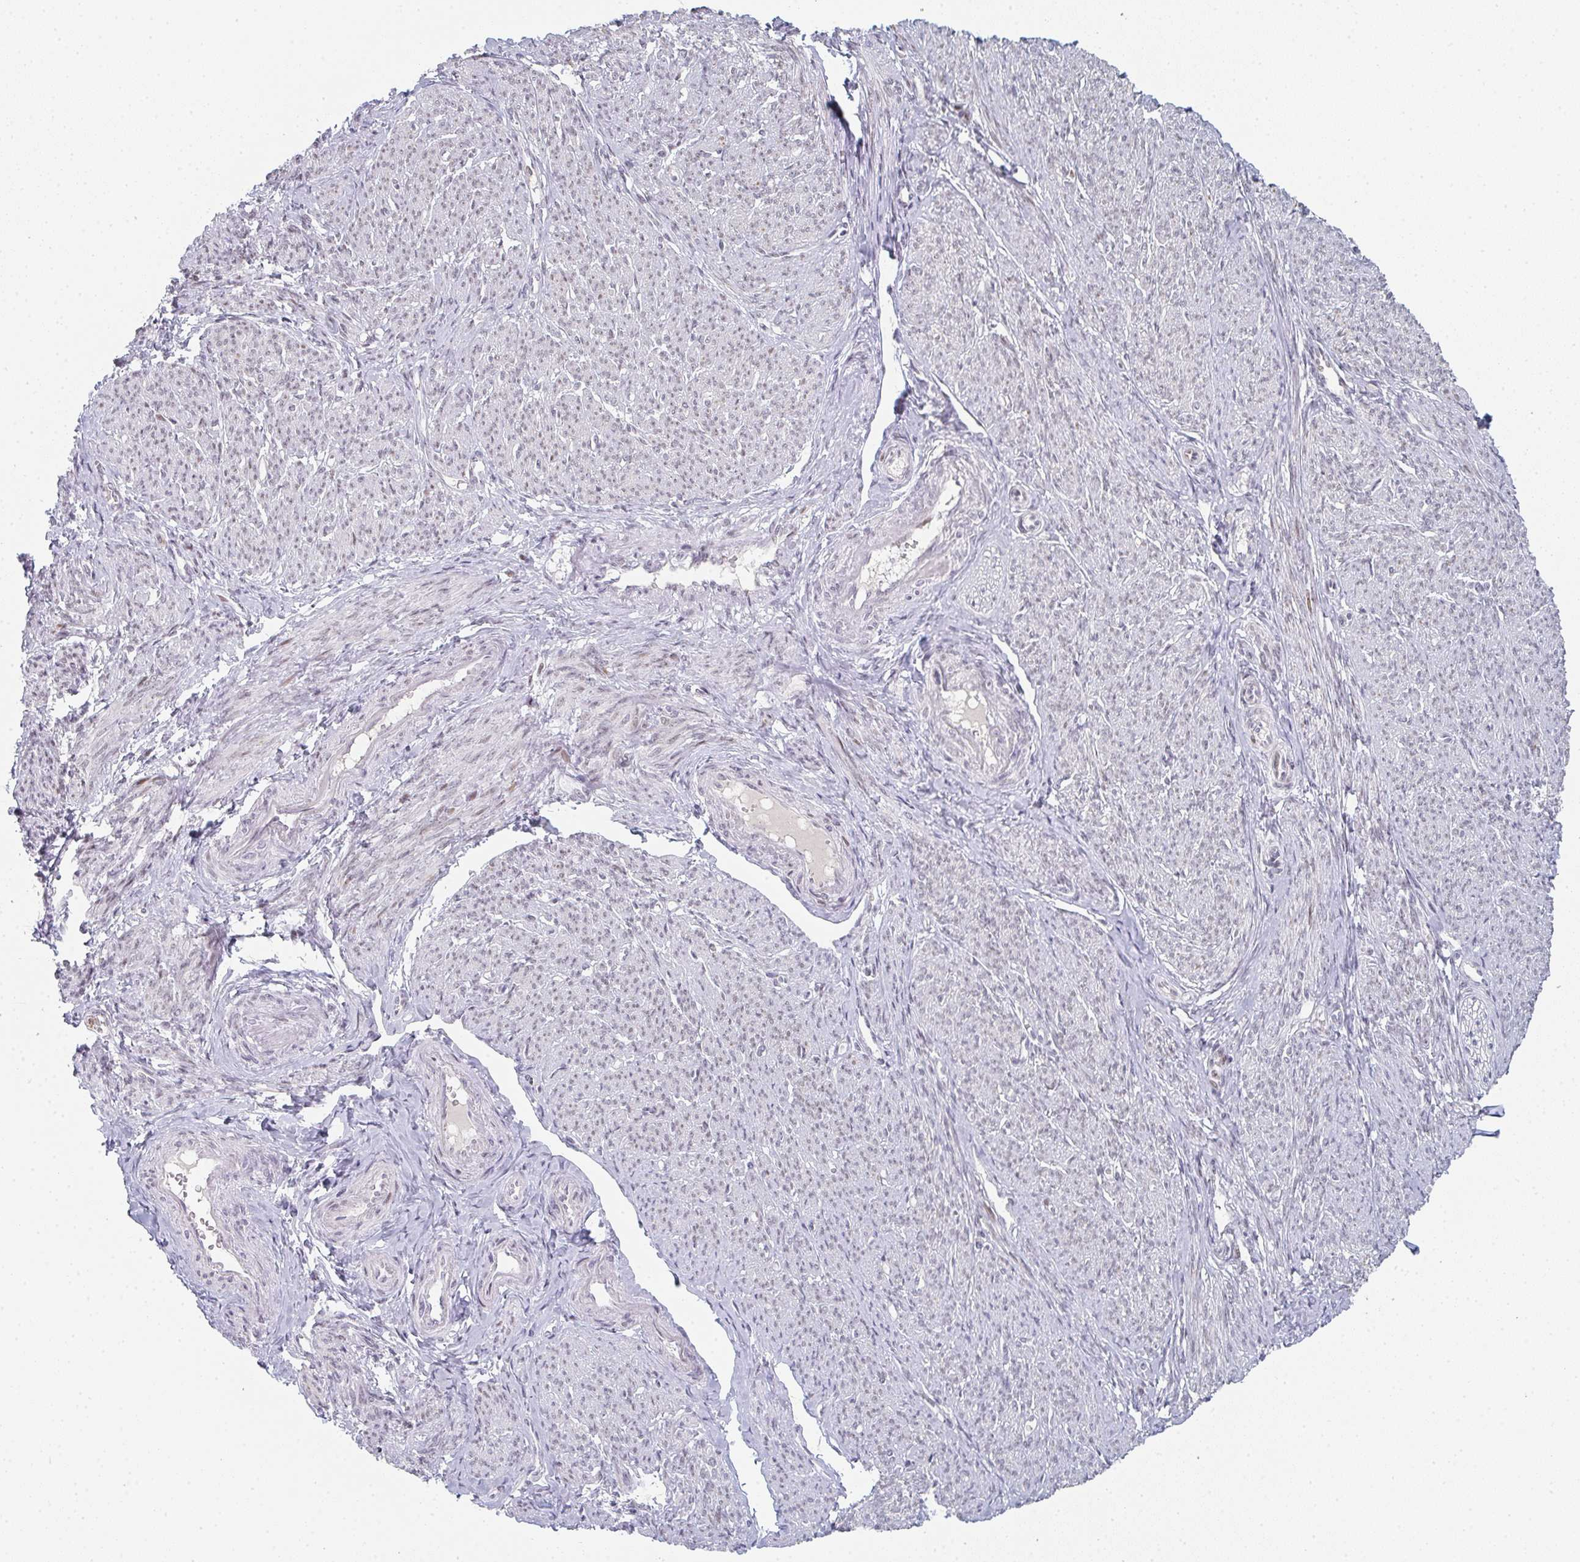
{"staining": {"intensity": "moderate", "quantity": "25%-75%", "location": "nuclear"}, "tissue": "smooth muscle", "cell_type": "Smooth muscle cells", "image_type": "normal", "snomed": [{"axis": "morphology", "description": "Normal tissue, NOS"}, {"axis": "topography", "description": "Smooth muscle"}], "caption": "Moderate nuclear positivity is identified in approximately 25%-75% of smooth muscle cells in benign smooth muscle. The protein of interest is shown in brown color, while the nuclei are stained blue.", "gene": "LIN54", "patient": {"sex": "female", "age": 65}}